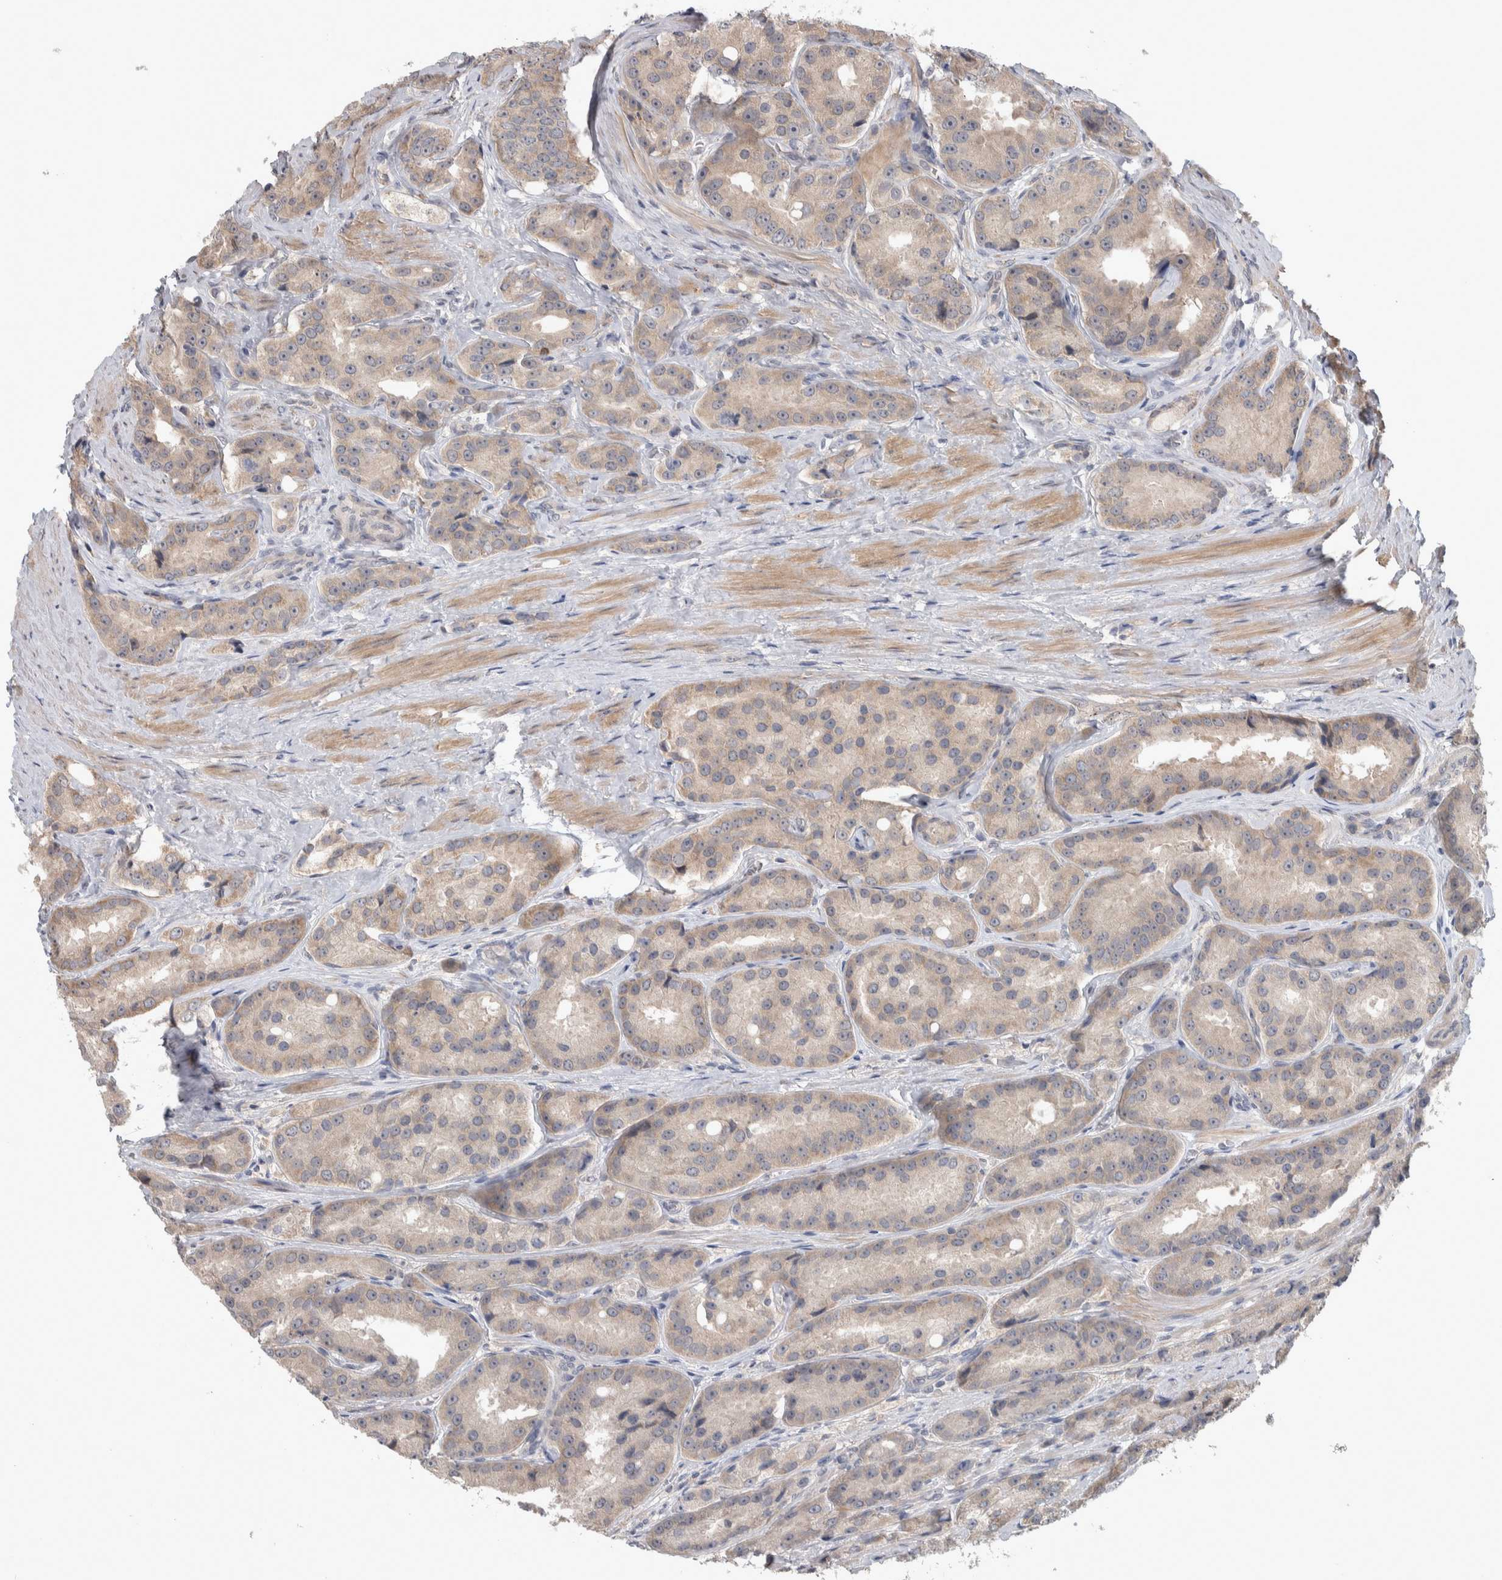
{"staining": {"intensity": "weak", "quantity": ">75%", "location": "cytoplasmic/membranous"}, "tissue": "prostate cancer", "cell_type": "Tumor cells", "image_type": "cancer", "snomed": [{"axis": "morphology", "description": "Adenocarcinoma, High grade"}, {"axis": "topography", "description": "Prostate"}], "caption": "IHC of prostate cancer (high-grade adenocarcinoma) shows low levels of weak cytoplasmic/membranous positivity in approximately >75% of tumor cells.", "gene": "CUL2", "patient": {"sex": "male", "age": 60}}